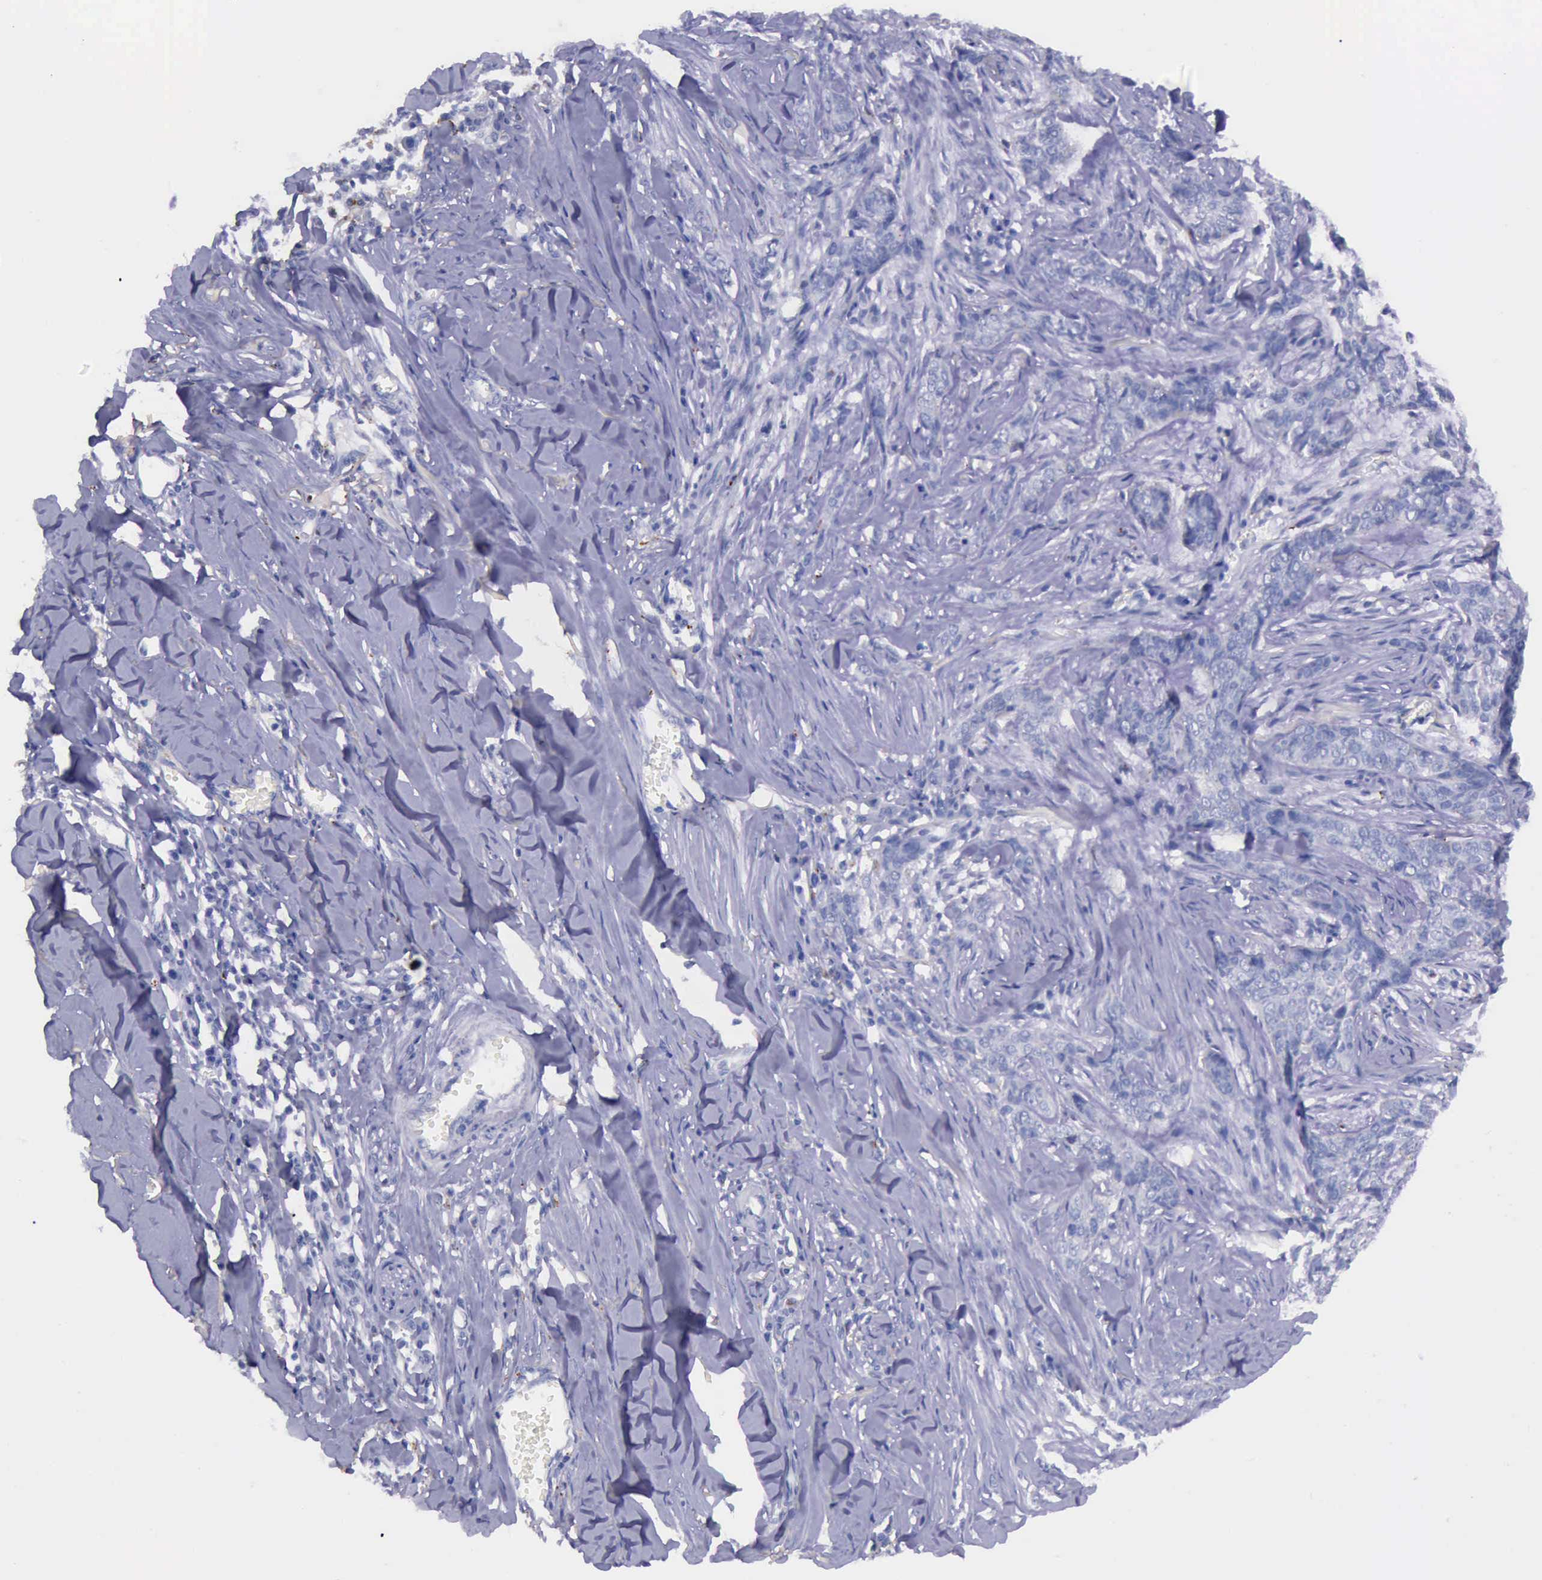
{"staining": {"intensity": "negative", "quantity": "none", "location": "none"}, "tissue": "skin cancer", "cell_type": "Tumor cells", "image_type": "cancer", "snomed": [{"axis": "morphology", "description": "Normal tissue, NOS"}, {"axis": "morphology", "description": "Basal cell carcinoma"}, {"axis": "topography", "description": "Skin"}], "caption": "An image of human skin cancer (basal cell carcinoma) is negative for staining in tumor cells.", "gene": "GLA", "patient": {"sex": "female", "age": 65}}